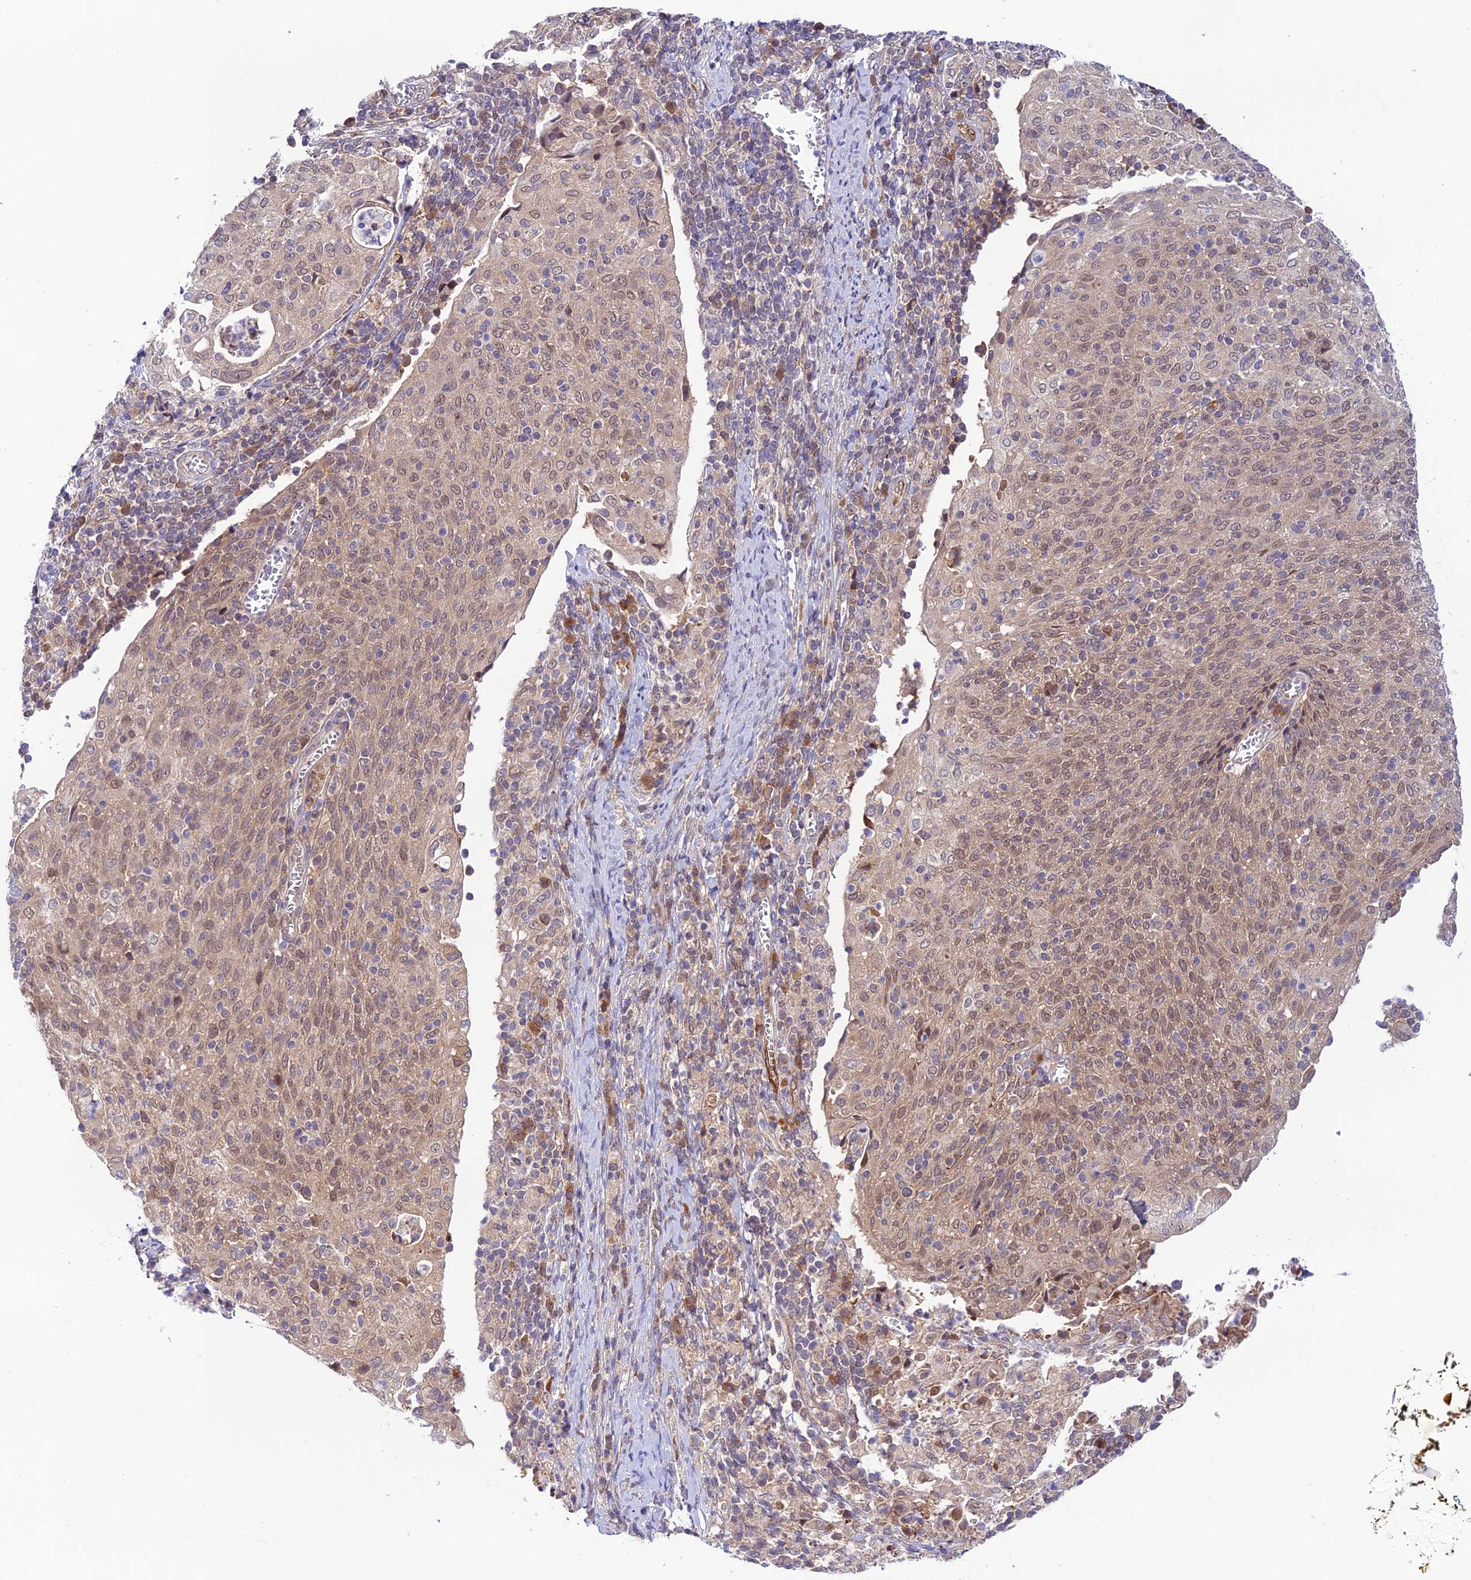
{"staining": {"intensity": "weak", "quantity": "25%-75%", "location": "cytoplasmic/membranous,nuclear"}, "tissue": "cervical cancer", "cell_type": "Tumor cells", "image_type": "cancer", "snomed": [{"axis": "morphology", "description": "Squamous cell carcinoma, NOS"}, {"axis": "topography", "description": "Cervix"}], "caption": "Cervical squamous cell carcinoma stained with DAB (3,3'-diaminobenzidine) IHC shows low levels of weak cytoplasmic/membranous and nuclear expression in about 25%-75% of tumor cells. The staining is performed using DAB (3,3'-diaminobenzidine) brown chromogen to label protein expression. The nuclei are counter-stained blue using hematoxylin.", "gene": "TRIM40", "patient": {"sex": "female", "age": 52}}